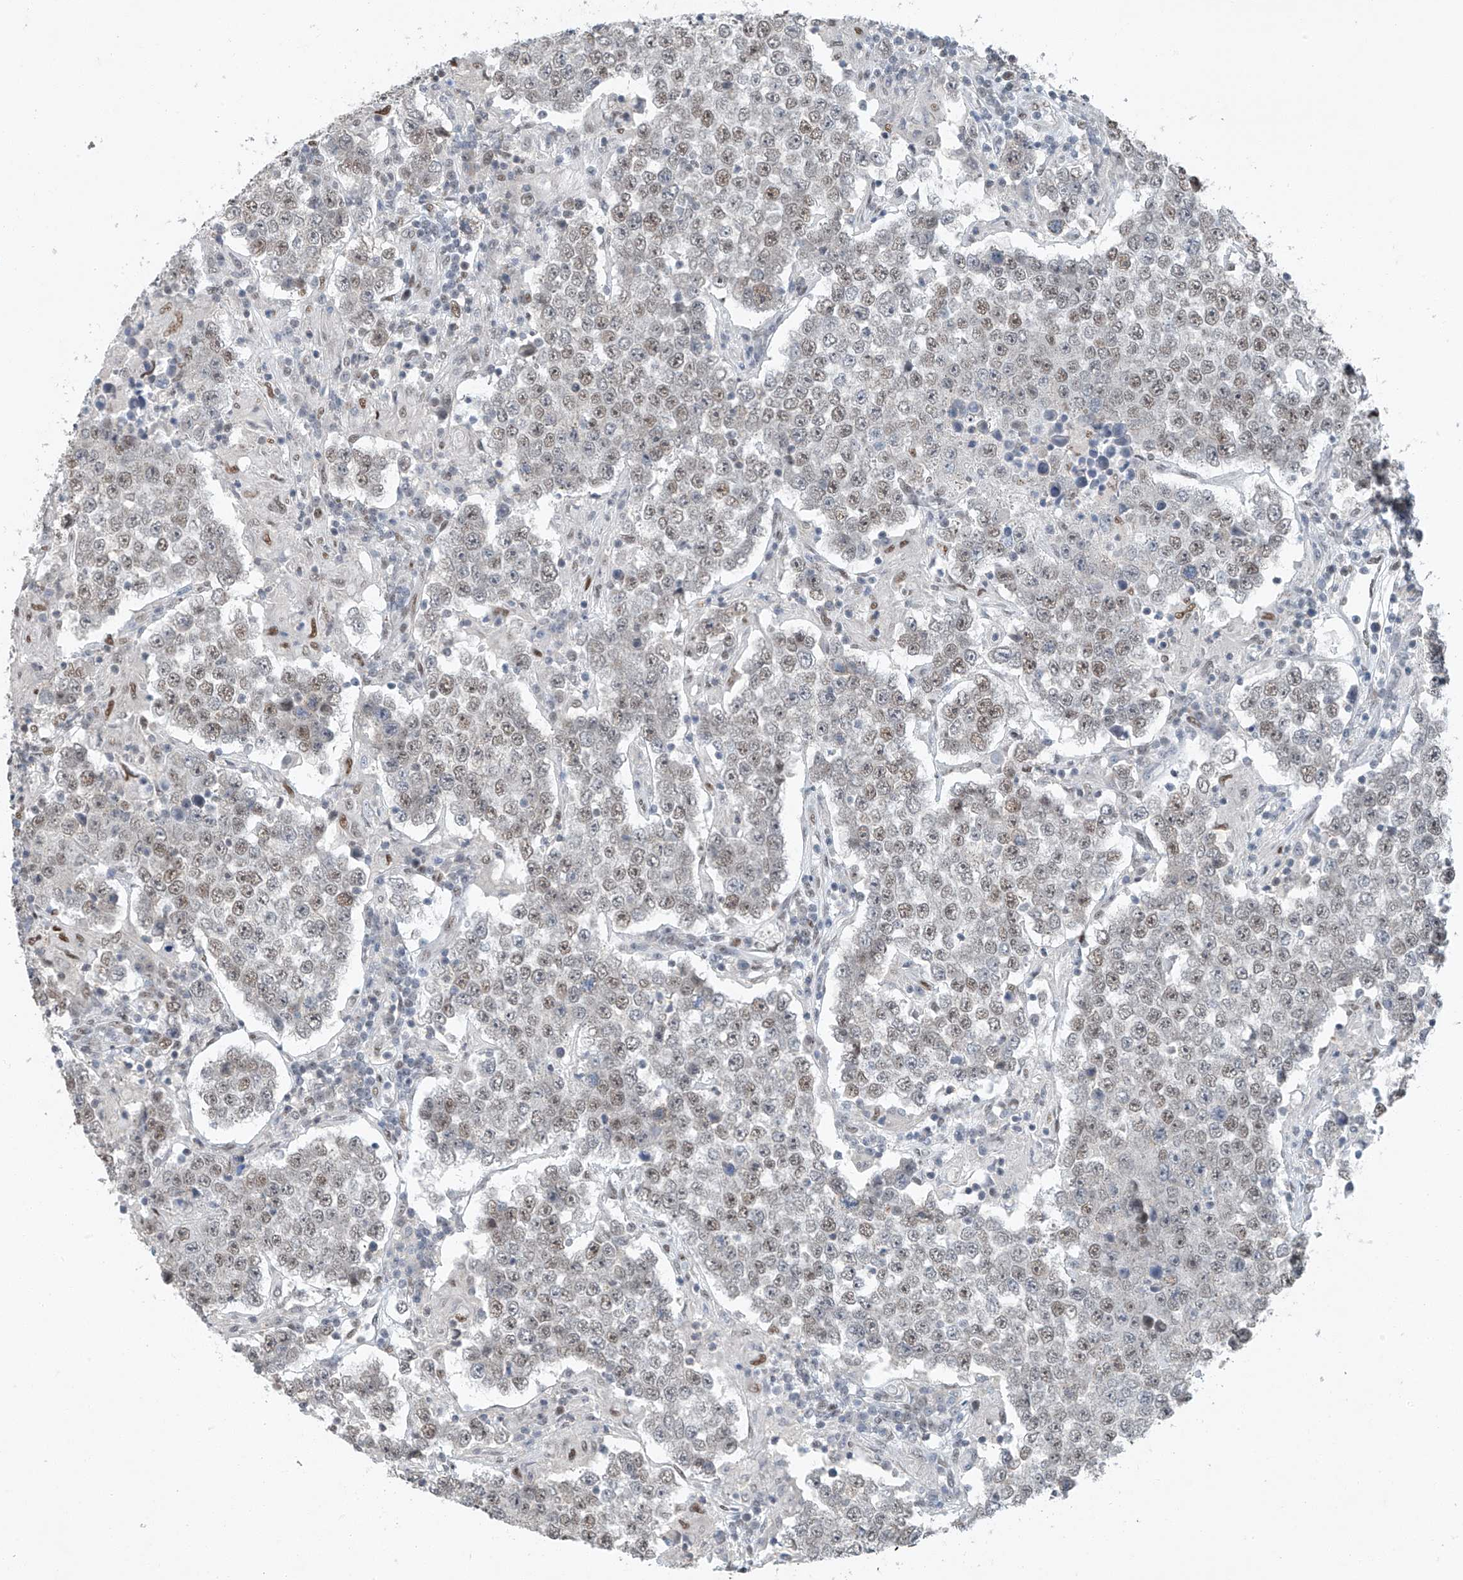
{"staining": {"intensity": "weak", "quantity": ">75%", "location": "nuclear"}, "tissue": "testis cancer", "cell_type": "Tumor cells", "image_type": "cancer", "snomed": [{"axis": "morphology", "description": "Normal tissue, NOS"}, {"axis": "morphology", "description": "Urothelial carcinoma, High grade"}, {"axis": "morphology", "description": "Seminoma, NOS"}, {"axis": "morphology", "description": "Carcinoma, Embryonal, NOS"}, {"axis": "topography", "description": "Urinary bladder"}, {"axis": "topography", "description": "Testis"}], "caption": "An image of testis cancer stained for a protein shows weak nuclear brown staining in tumor cells.", "gene": "TAF8", "patient": {"sex": "male", "age": 41}}